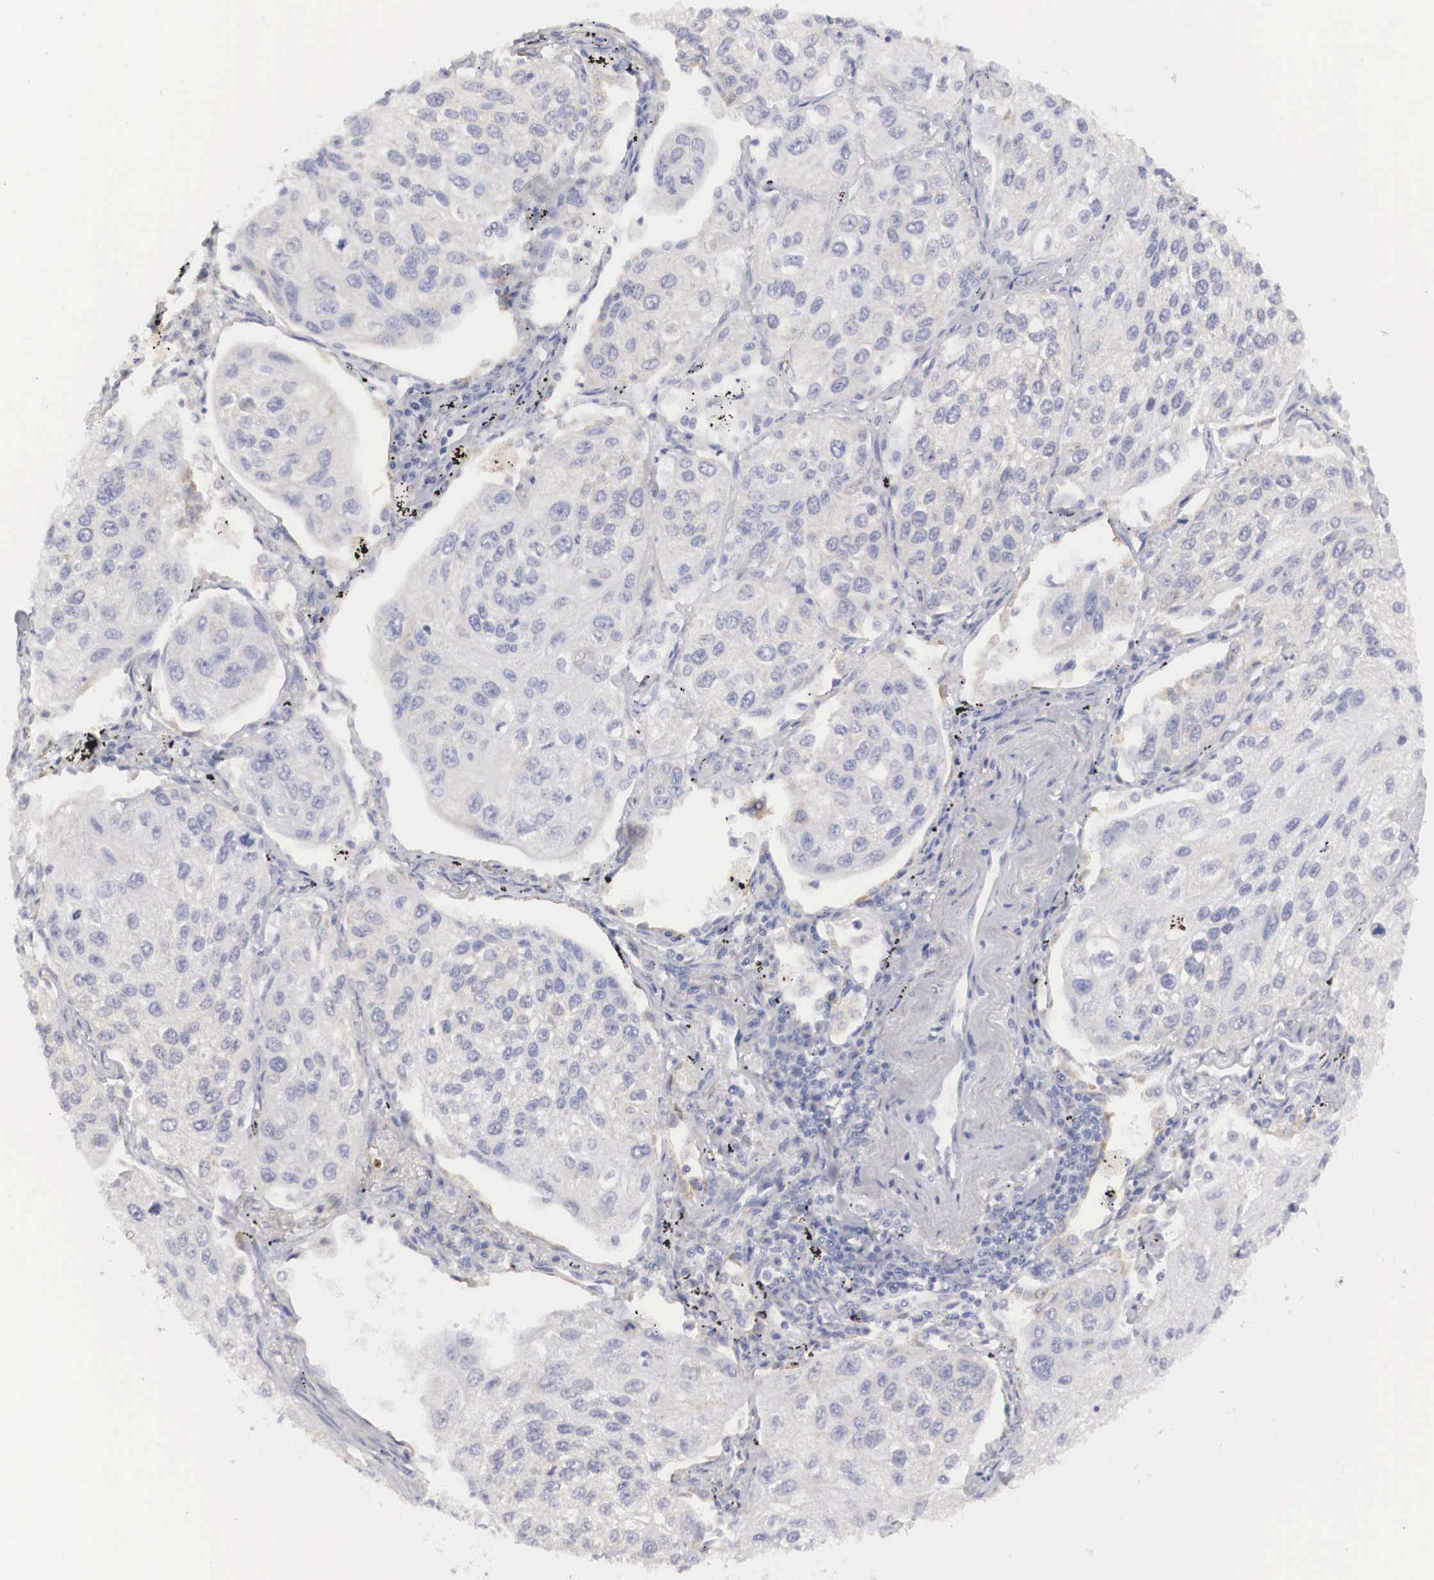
{"staining": {"intensity": "negative", "quantity": "none", "location": "none"}, "tissue": "lung cancer", "cell_type": "Tumor cells", "image_type": "cancer", "snomed": [{"axis": "morphology", "description": "Squamous cell carcinoma, NOS"}, {"axis": "topography", "description": "Lung"}], "caption": "Histopathology image shows no protein expression in tumor cells of lung squamous cell carcinoma tissue.", "gene": "ARMCX3", "patient": {"sex": "male", "age": 75}}